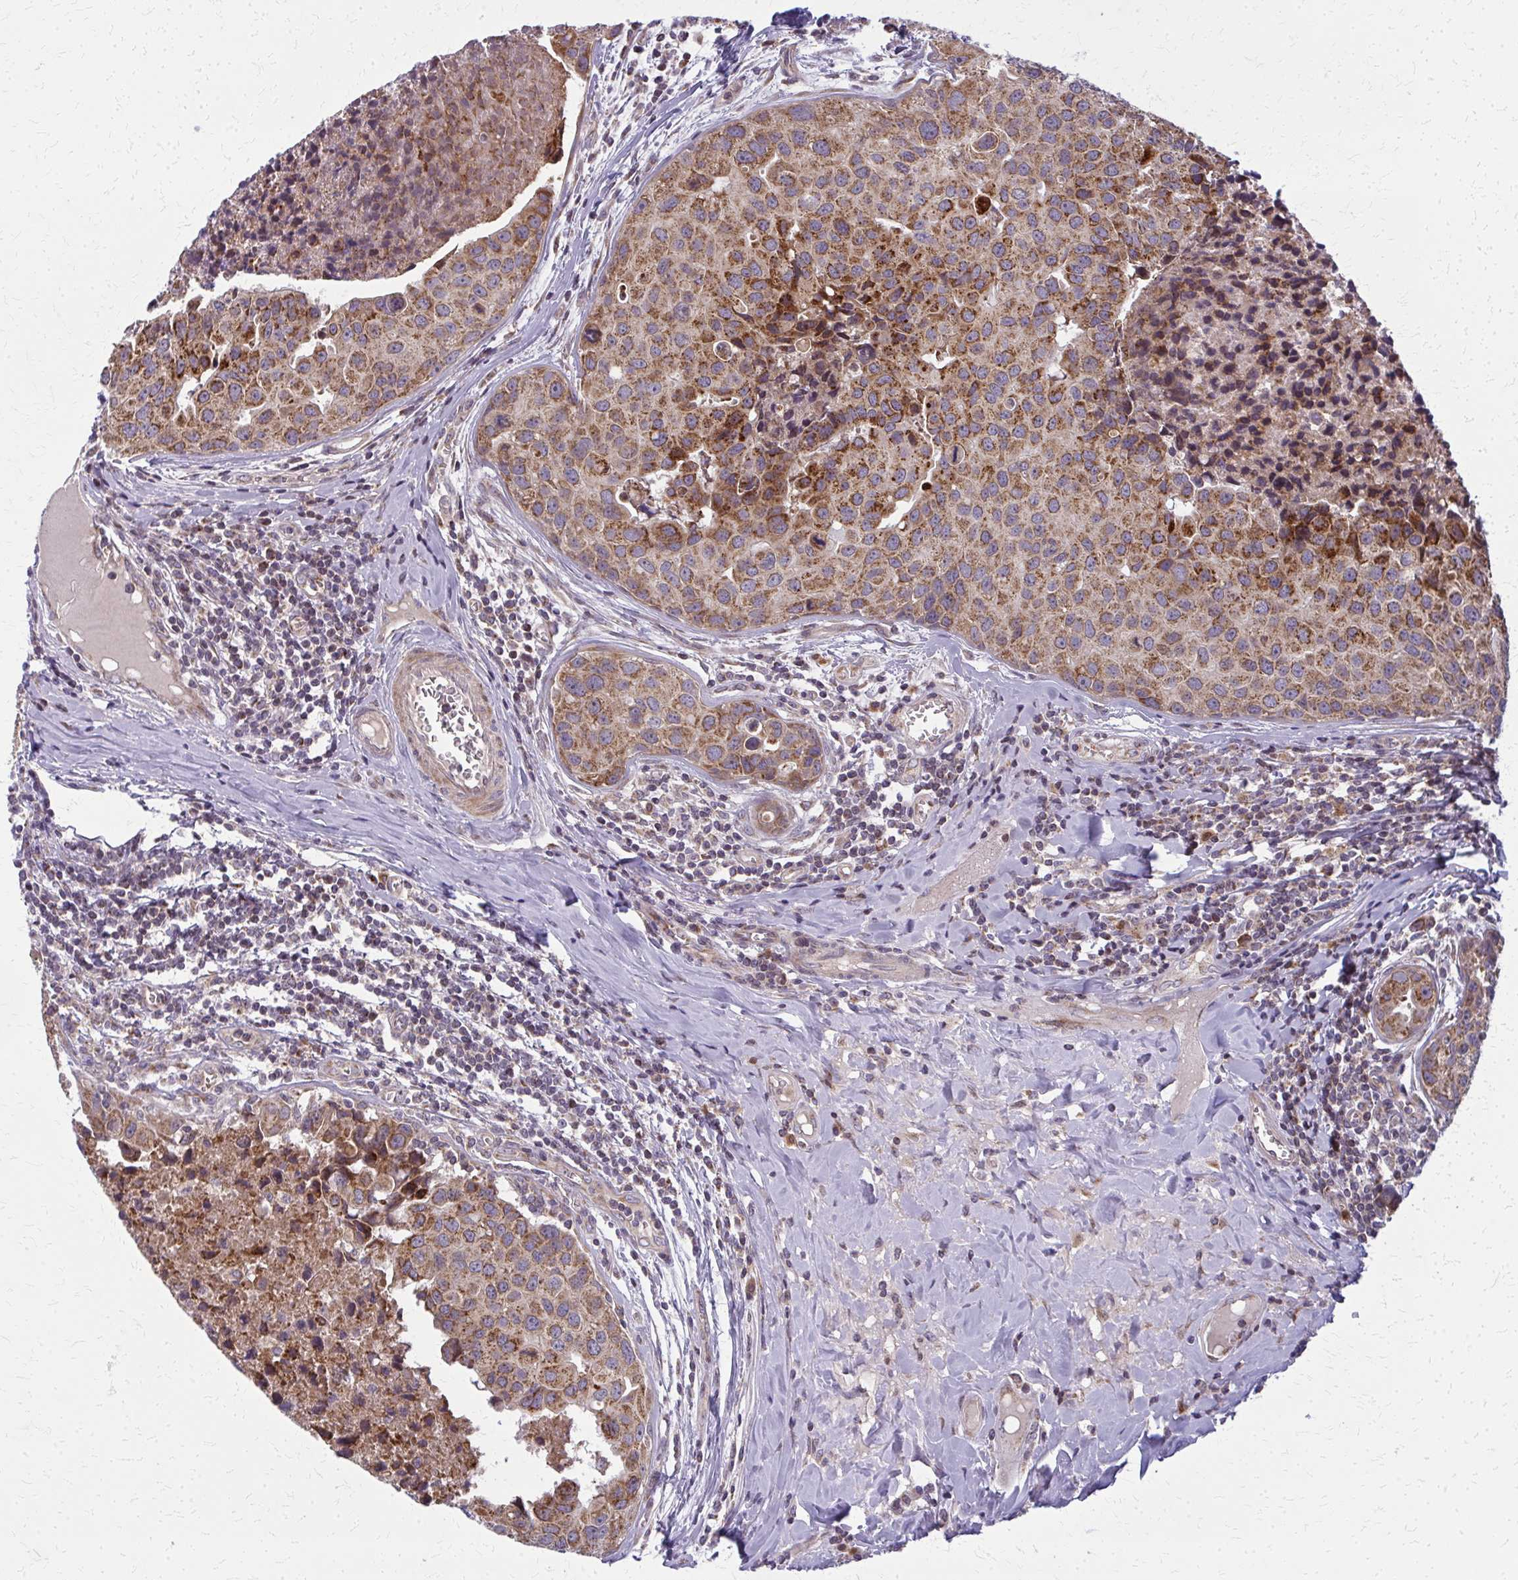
{"staining": {"intensity": "moderate", "quantity": ">75%", "location": "cytoplasmic/membranous"}, "tissue": "breast cancer", "cell_type": "Tumor cells", "image_type": "cancer", "snomed": [{"axis": "morphology", "description": "Duct carcinoma"}, {"axis": "topography", "description": "Breast"}], "caption": "This histopathology image reveals breast infiltrating ductal carcinoma stained with IHC to label a protein in brown. The cytoplasmic/membranous of tumor cells show moderate positivity for the protein. Nuclei are counter-stained blue.", "gene": "MCCC1", "patient": {"sex": "female", "age": 24}}